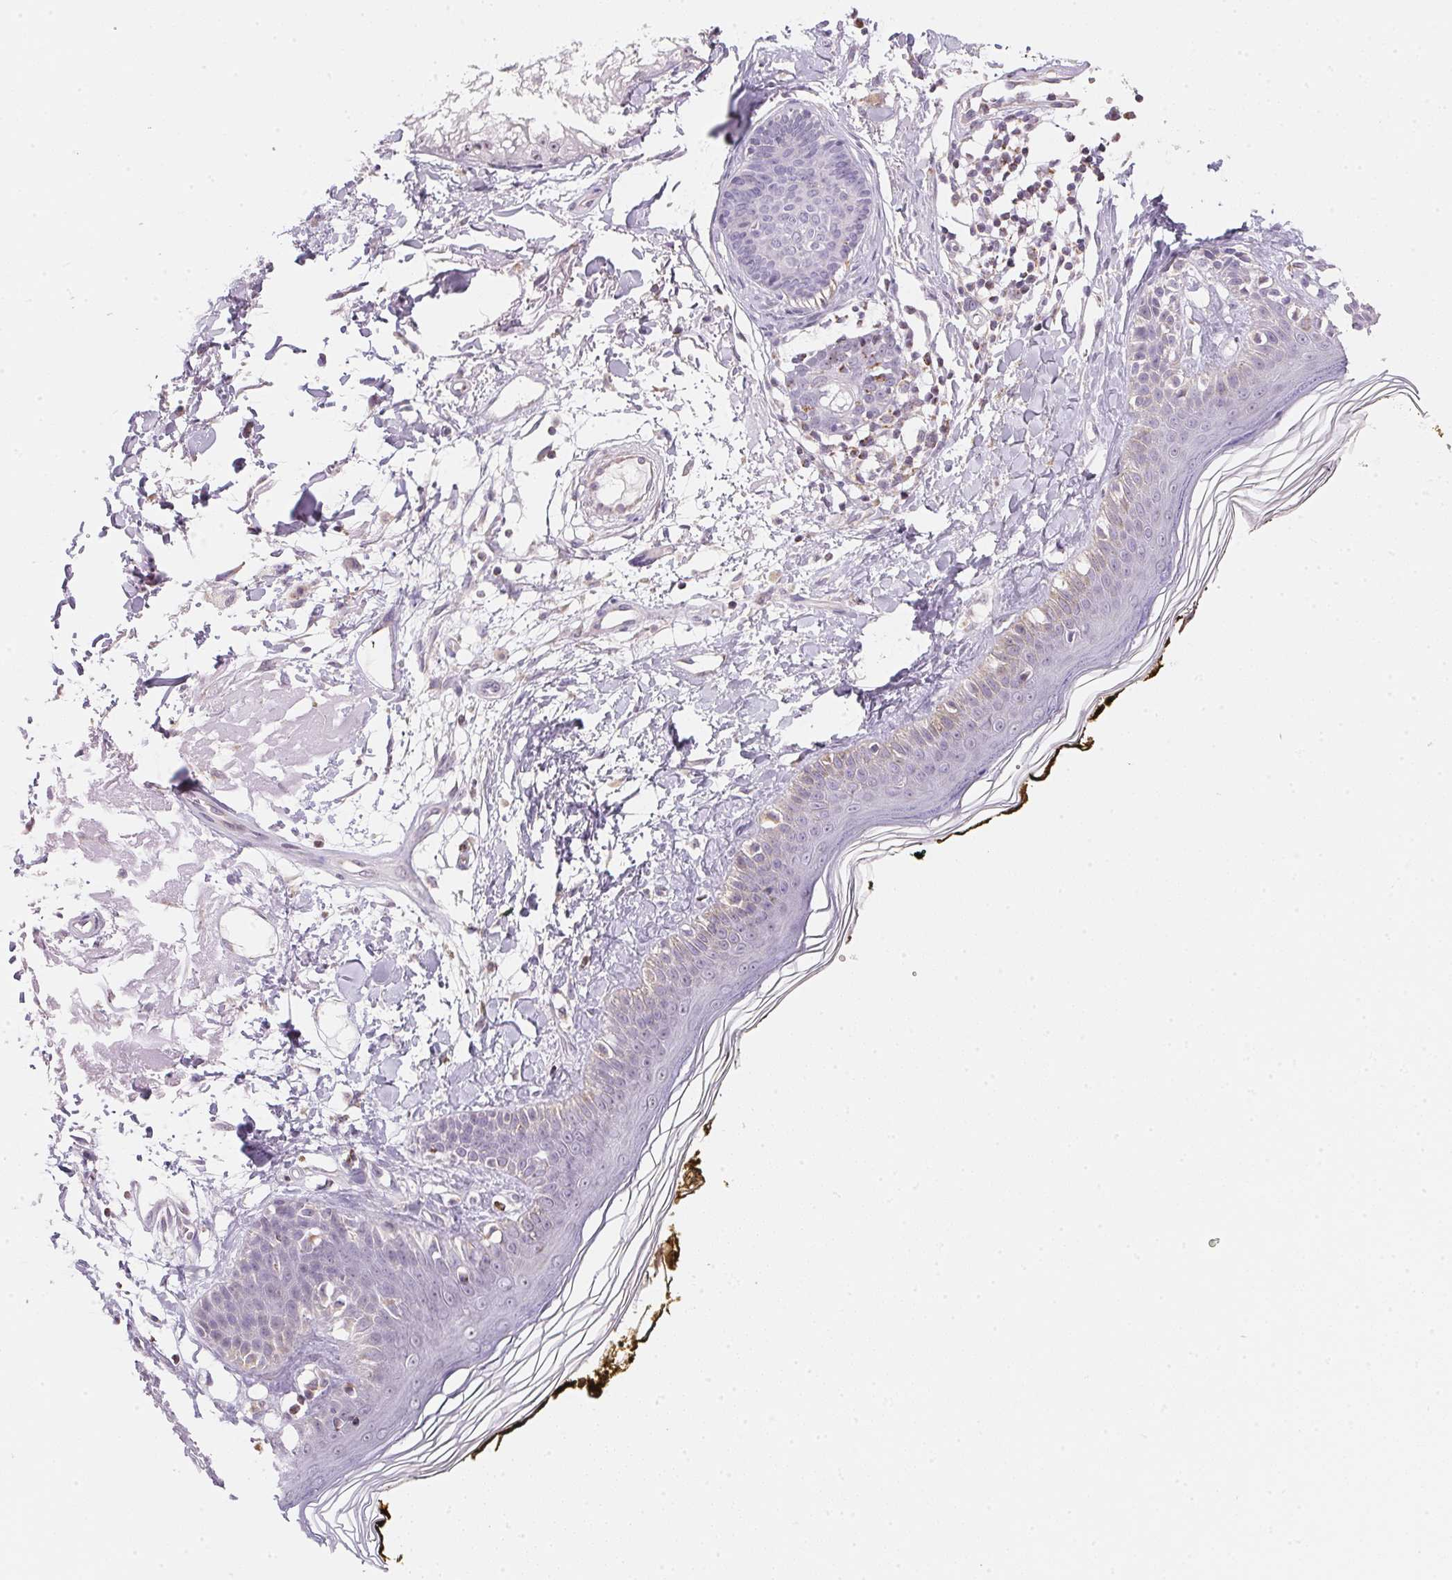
{"staining": {"intensity": "negative", "quantity": "none", "location": "none"}, "tissue": "skin", "cell_type": "Fibroblasts", "image_type": "normal", "snomed": [{"axis": "morphology", "description": "Normal tissue, NOS"}, {"axis": "topography", "description": "Skin"}], "caption": "Skin stained for a protein using IHC demonstrates no positivity fibroblasts.", "gene": "GIPC2", "patient": {"sex": "male", "age": 76}}